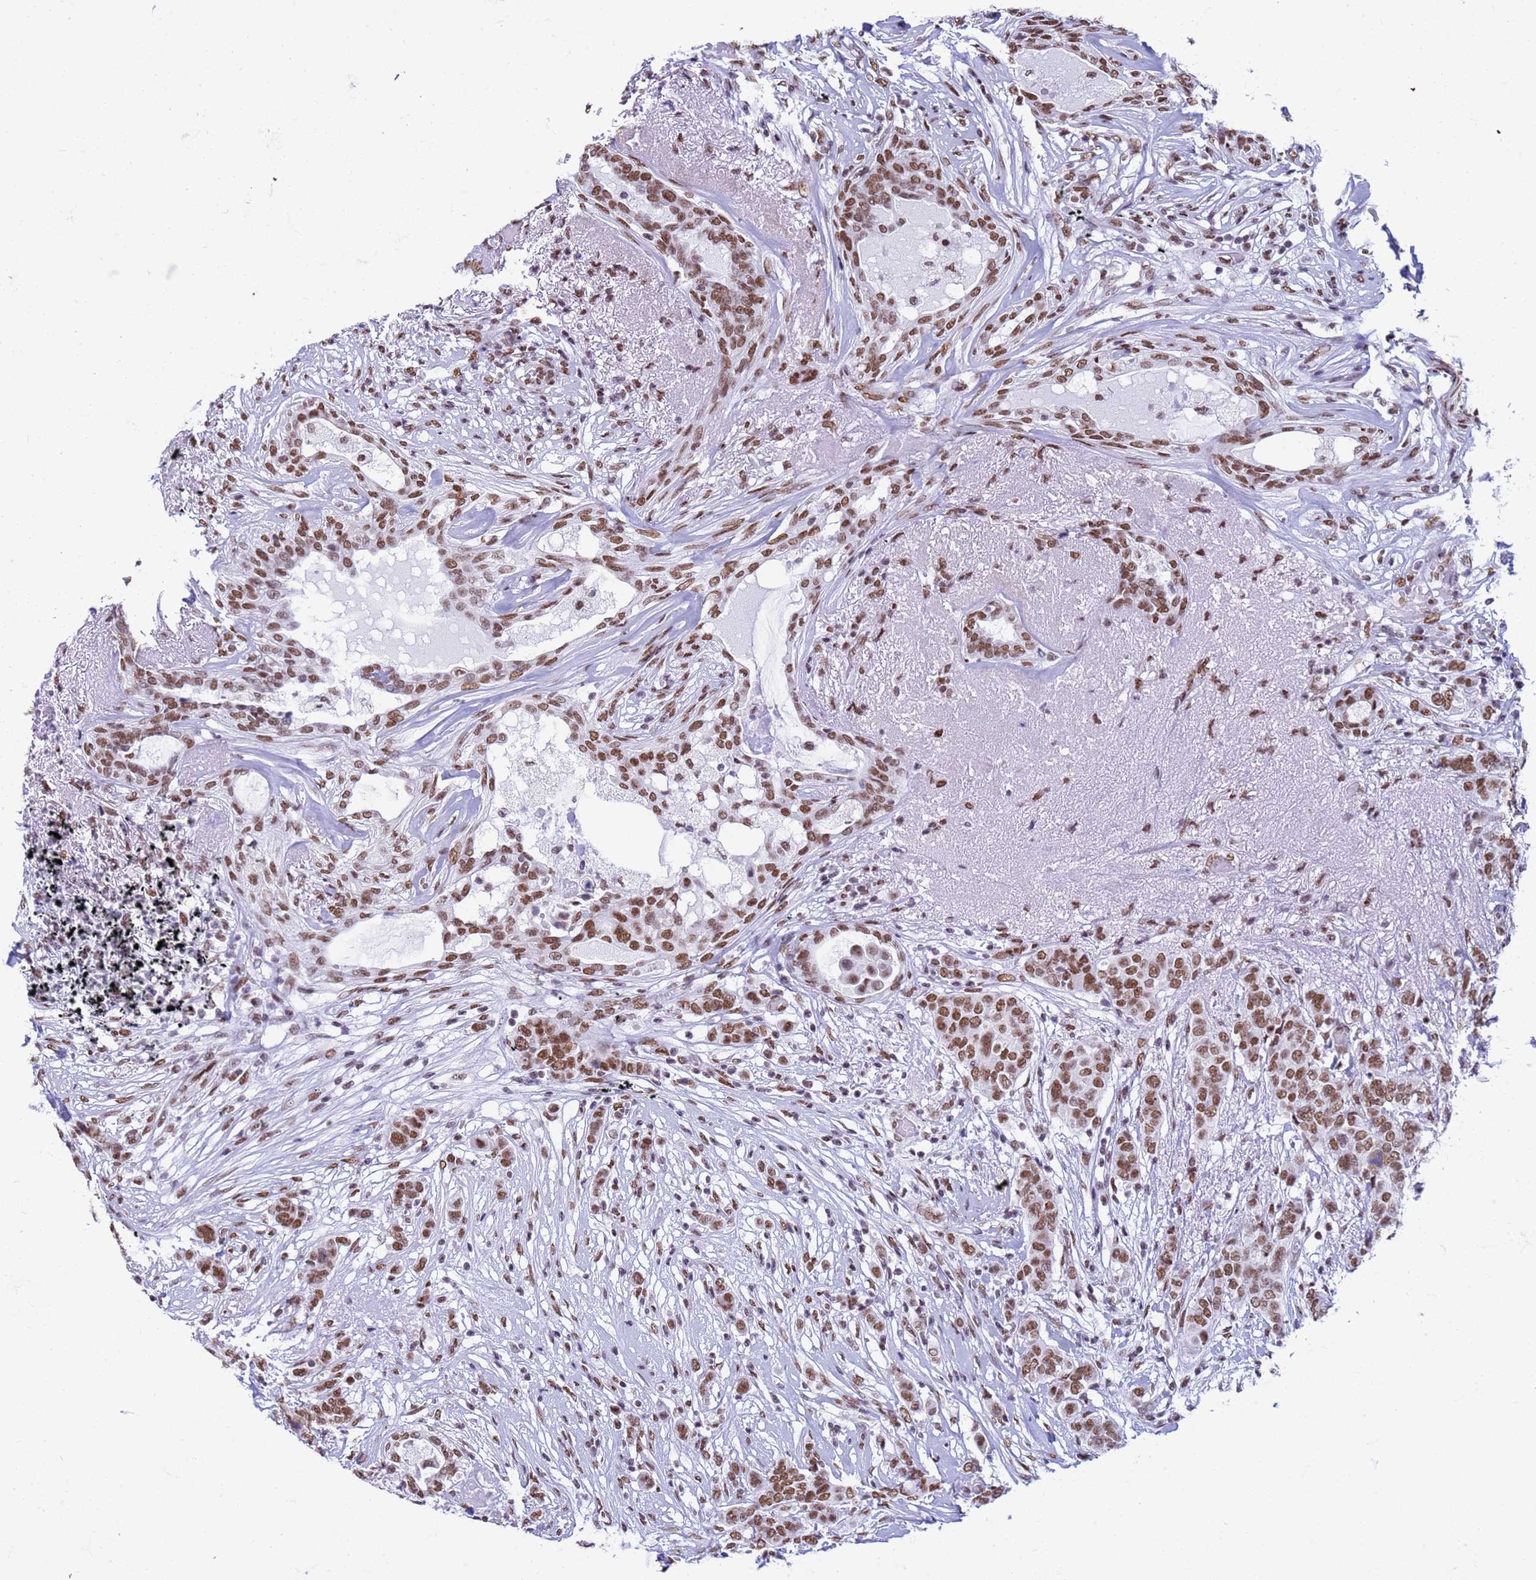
{"staining": {"intensity": "moderate", "quantity": ">75%", "location": "nuclear"}, "tissue": "breast cancer", "cell_type": "Tumor cells", "image_type": "cancer", "snomed": [{"axis": "morphology", "description": "Lobular carcinoma"}, {"axis": "topography", "description": "Breast"}], "caption": "This is a photomicrograph of IHC staining of breast cancer (lobular carcinoma), which shows moderate expression in the nuclear of tumor cells.", "gene": "FAM170B", "patient": {"sex": "female", "age": 51}}